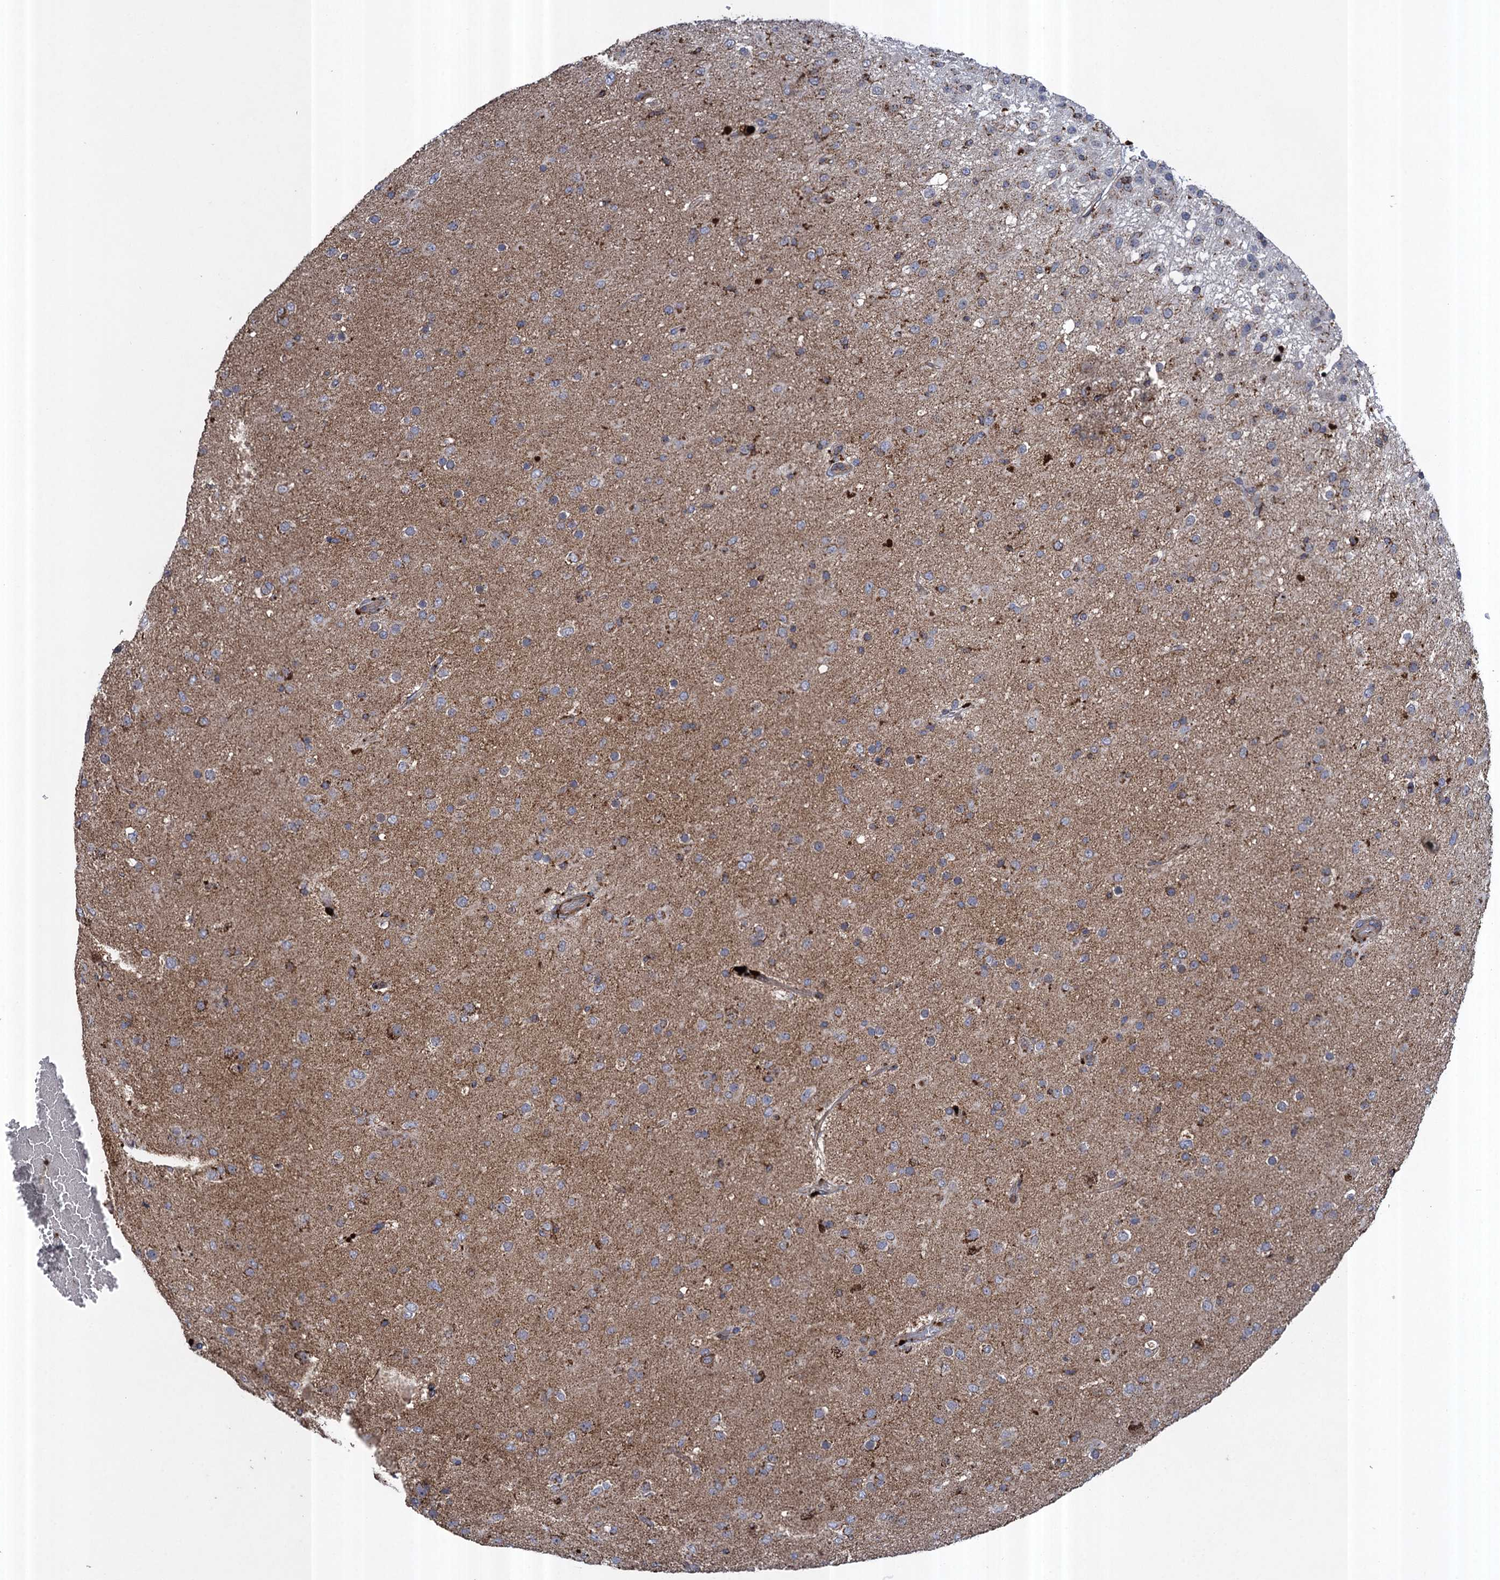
{"staining": {"intensity": "negative", "quantity": "none", "location": "none"}, "tissue": "glioma", "cell_type": "Tumor cells", "image_type": "cancer", "snomed": [{"axis": "morphology", "description": "Glioma, malignant, Low grade"}, {"axis": "topography", "description": "Brain"}], "caption": "This is an immunohistochemistry photomicrograph of human glioma. There is no staining in tumor cells.", "gene": "TXNDC11", "patient": {"sex": "male", "age": 65}}